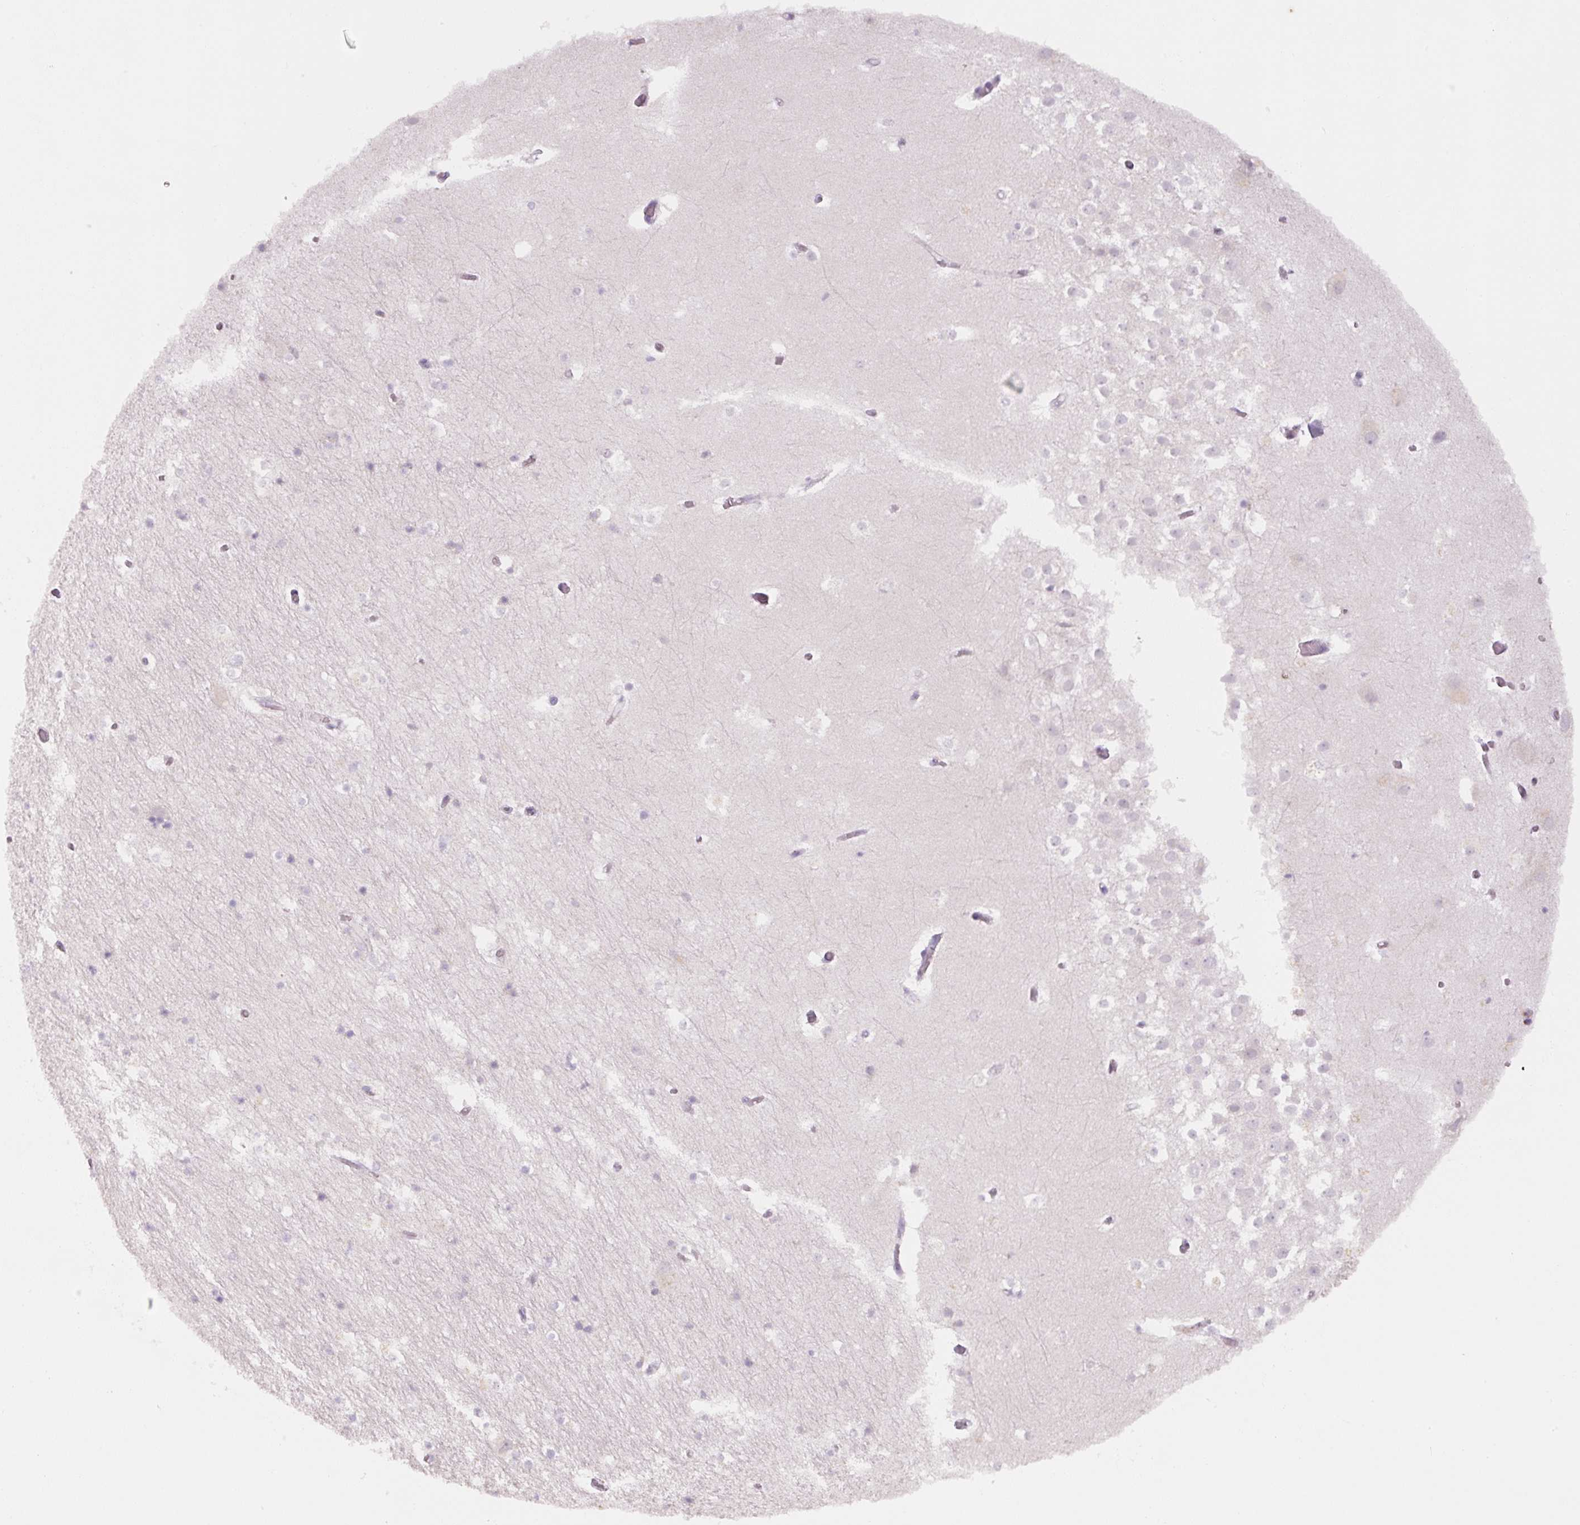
{"staining": {"intensity": "negative", "quantity": "none", "location": "none"}, "tissue": "hippocampus", "cell_type": "Glial cells", "image_type": "normal", "snomed": [{"axis": "morphology", "description": "Normal tissue, NOS"}, {"axis": "topography", "description": "Hippocampus"}], "caption": "The photomicrograph shows no significant expression in glial cells of hippocampus.", "gene": "YIF1B", "patient": {"sex": "female", "age": 52}}